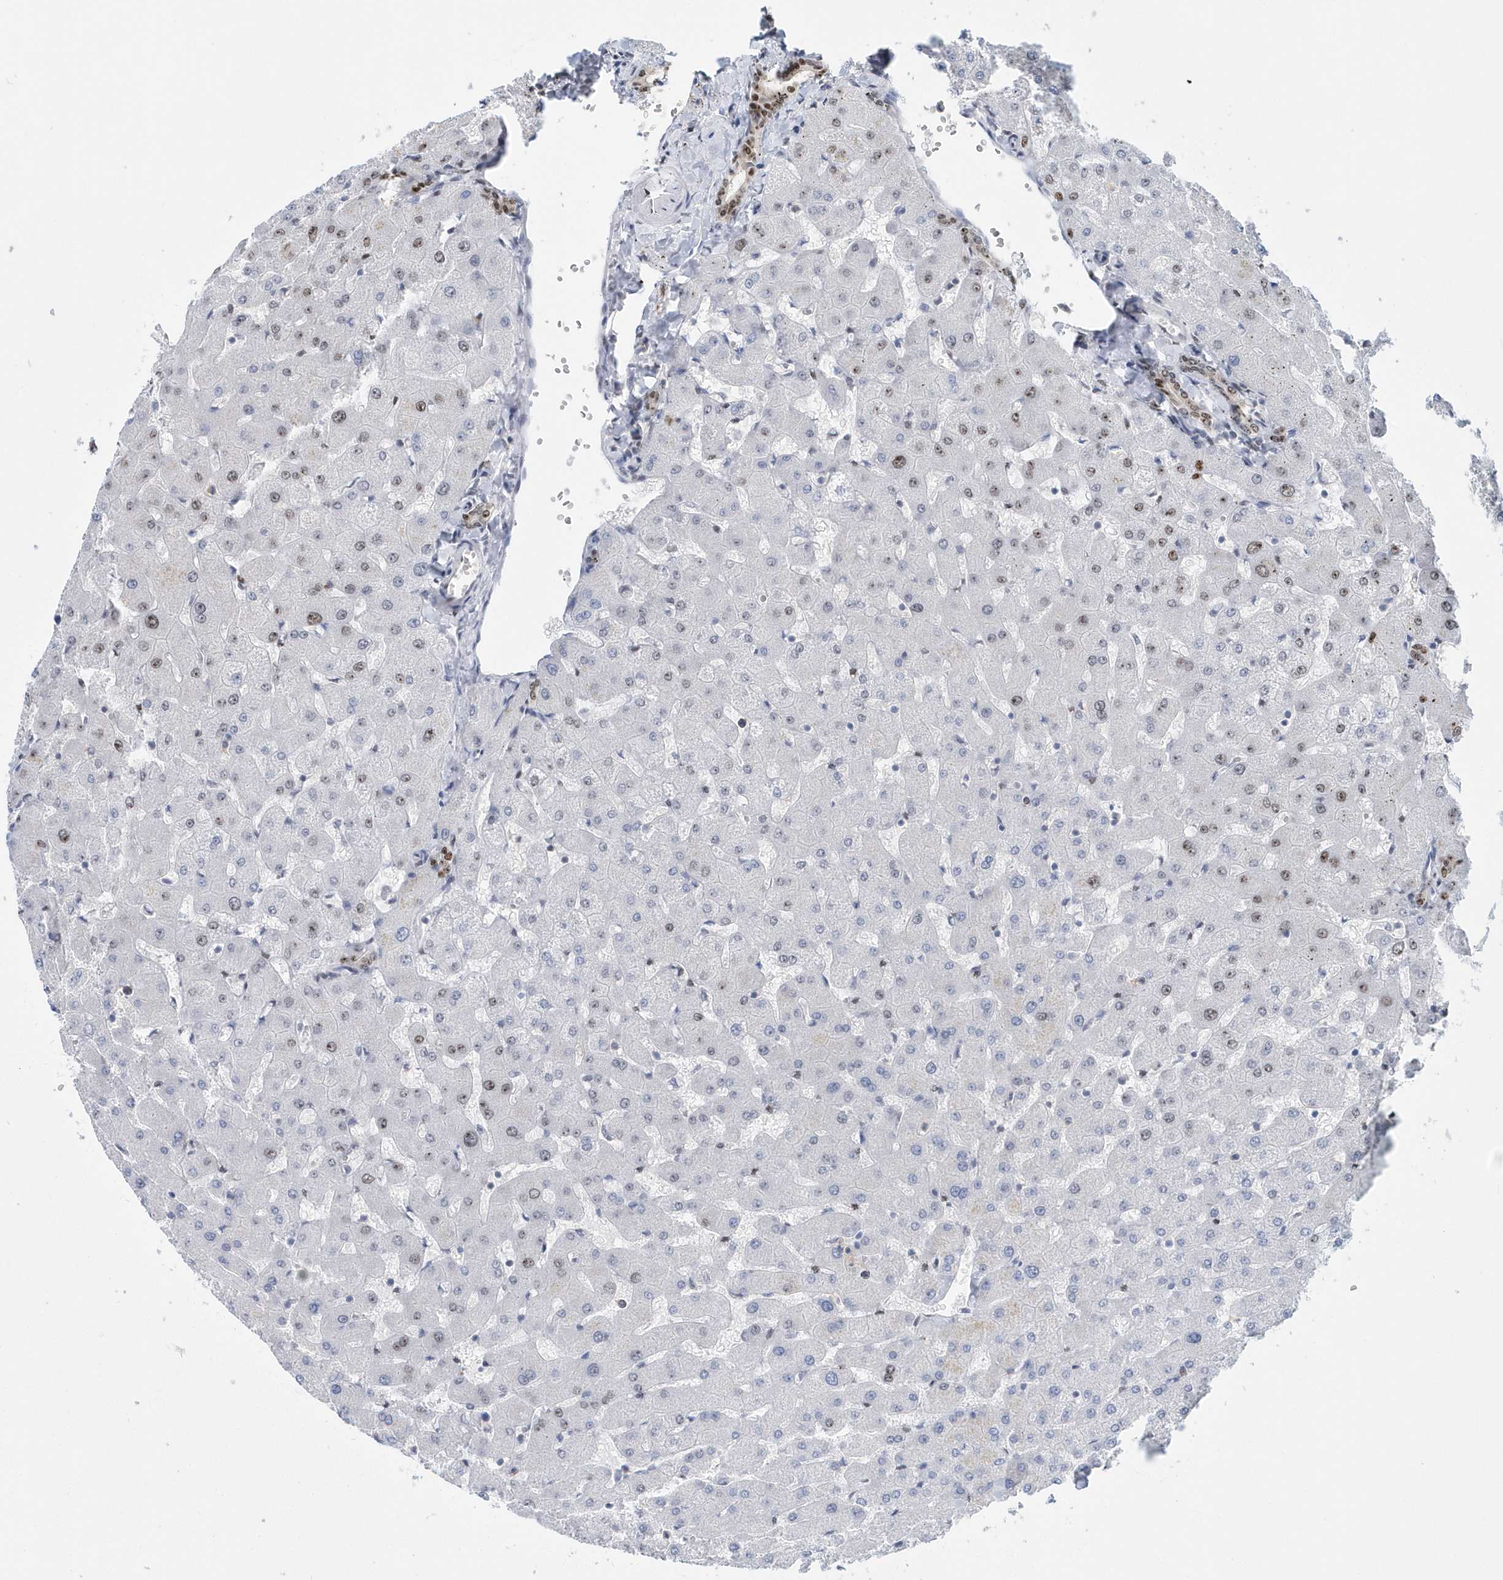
{"staining": {"intensity": "moderate", "quantity": ">75%", "location": "nuclear"}, "tissue": "liver", "cell_type": "Cholangiocytes", "image_type": "normal", "snomed": [{"axis": "morphology", "description": "Normal tissue, NOS"}, {"axis": "topography", "description": "Liver"}], "caption": "High-magnification brightfield microscopy of normal liver stained with DAB (3,3'-diaminobenzidine) (brown) and counterstained with hematoxylin (blue). cholangiocytes exhibit moderate nuclear expression is seen in about>75% of cells.", "gene": "MACROH2A2", "patient": {"sex": "female", "age": 63}}